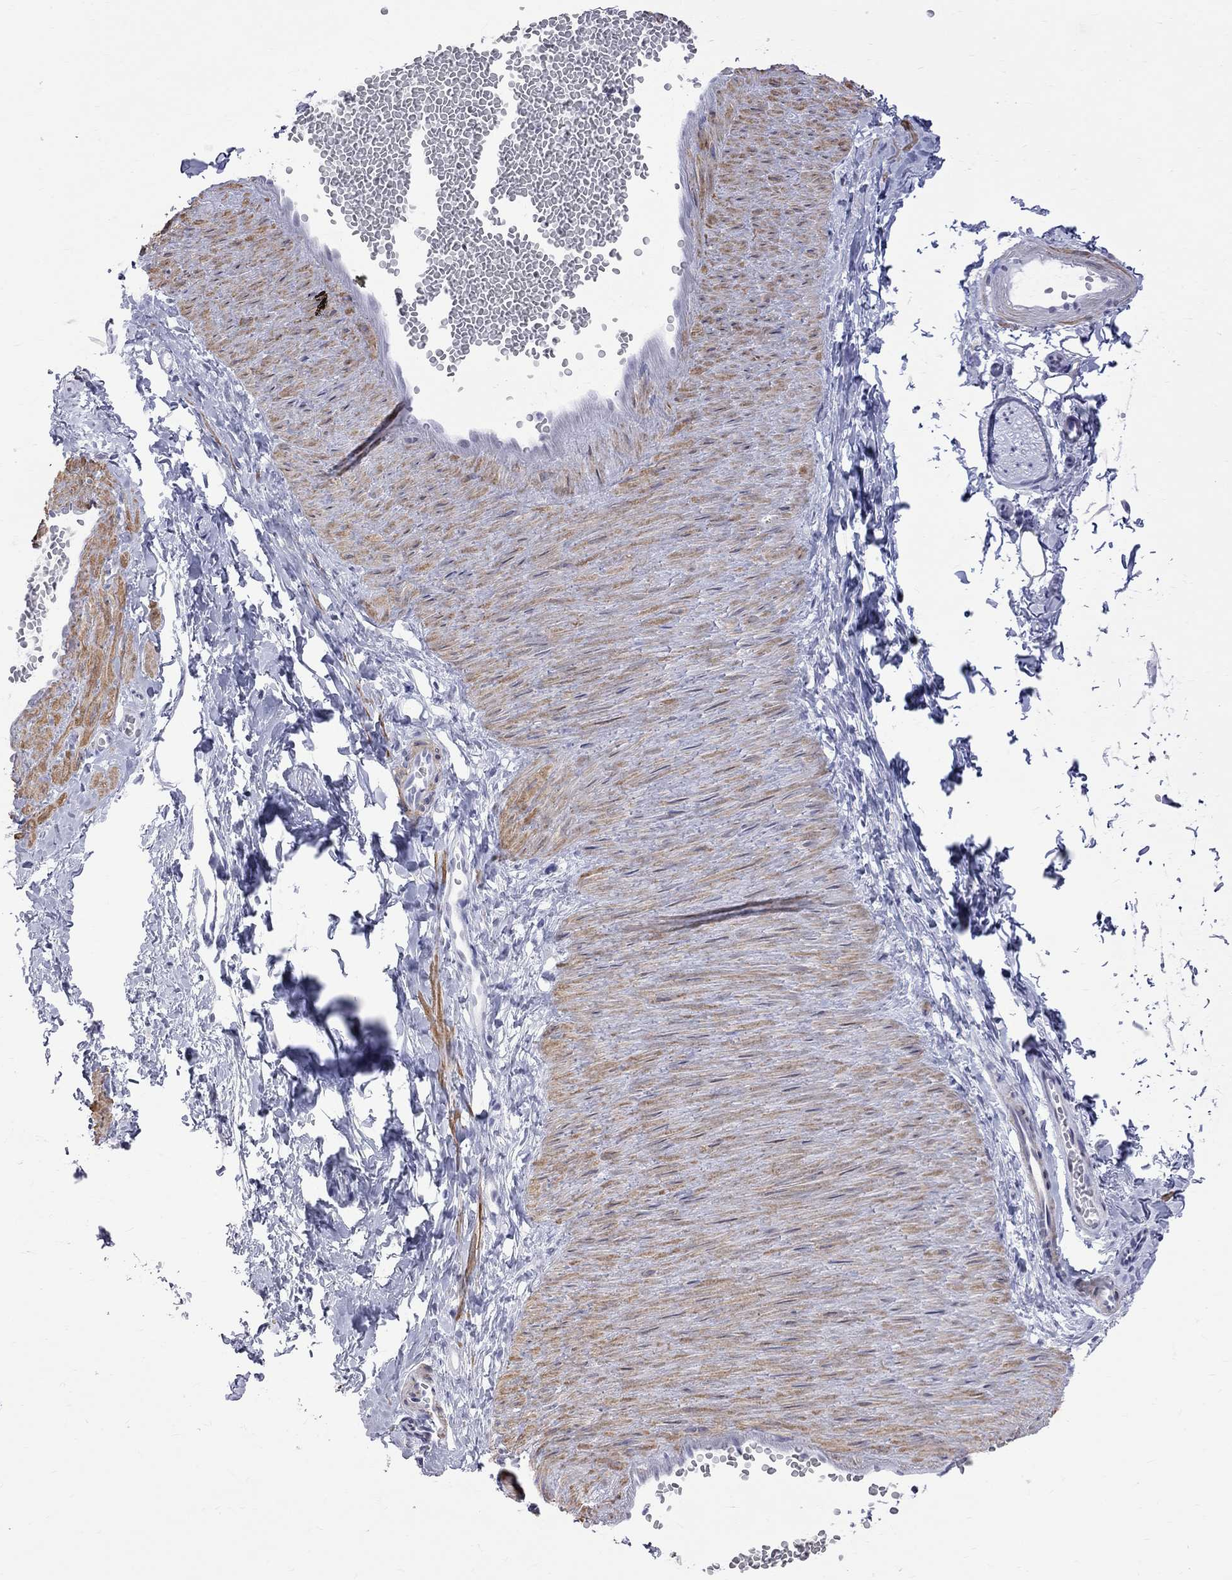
{"staining": {"intensity": "negative", "quantity": "none", "location": "none"}, "tissue": "adipose tissue", "cell_type": "Adipocytes", "image_type": "normal", "snomed": [{"axis": "morphology", "description": "Normal tissue, NOS"}, {"axis": "topography", "description": "Smooth muscle"}, {"axis": "topography", "description": "Peripheral nerve tissue"}], "caption": "IHC of unremarkable adipose tissue reveals no expression in adipocytes.", "gene": "BPIFB1", "patient": {"sex": "male", "age": 22}}